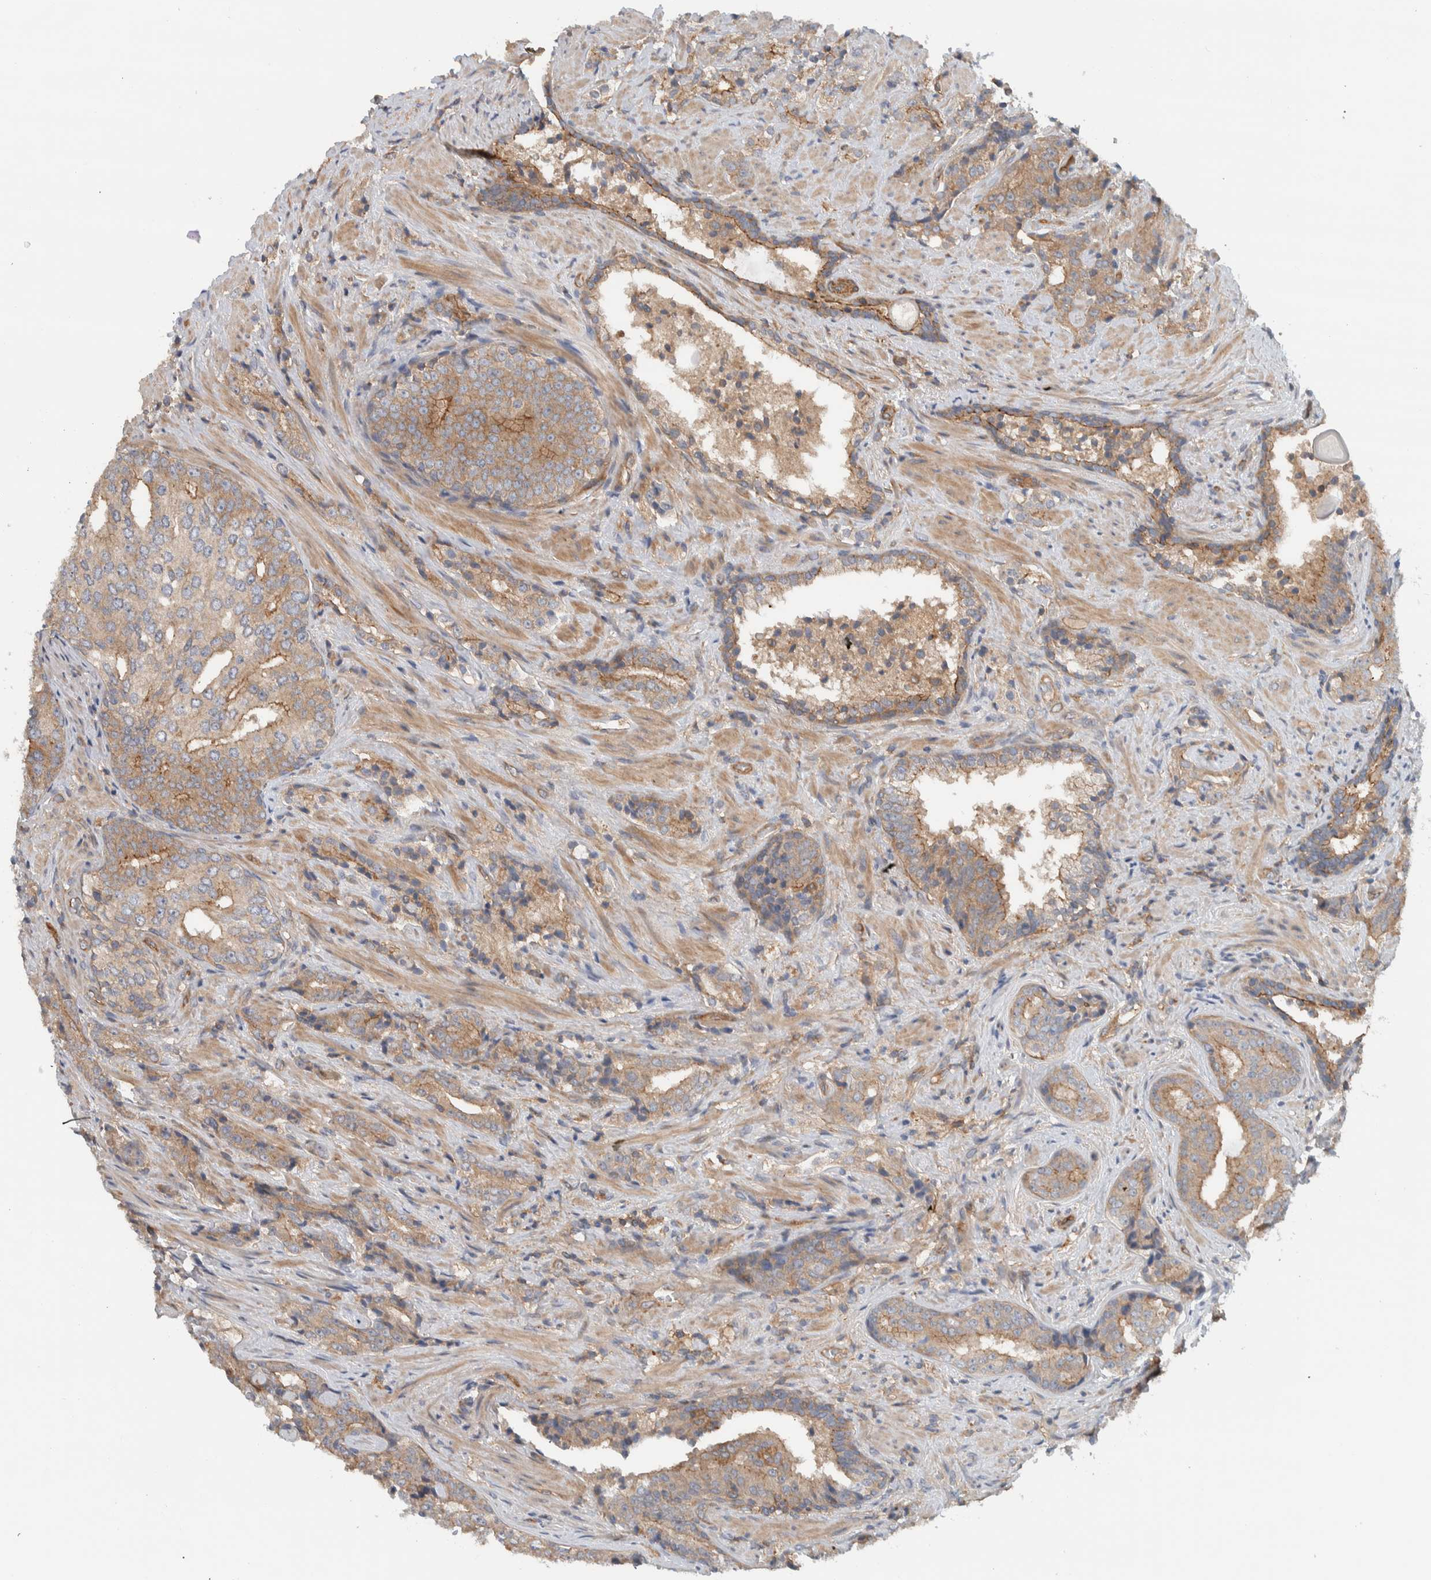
{"staining": {"intensity": "weak", "quantity": ">75%", "location": "cytoplasmic/membranous"}, "tissue": "prostate cancer", "cell_type": "Tumor cells", "image_type": "cancer", "snomed": [{"axis": "morphology", "description": "Adenocarcinoma, High grade"}, {"axis": "topography", "description": "Prostate"}], "caption": "A brown stain shows weak cytoplasmic/membranous positivity of a protein in high-grade adenocarcinoma (prostate) tumor cells.", "gene": "MPRIP", "patient": {"sex": "male", "age": 71}}